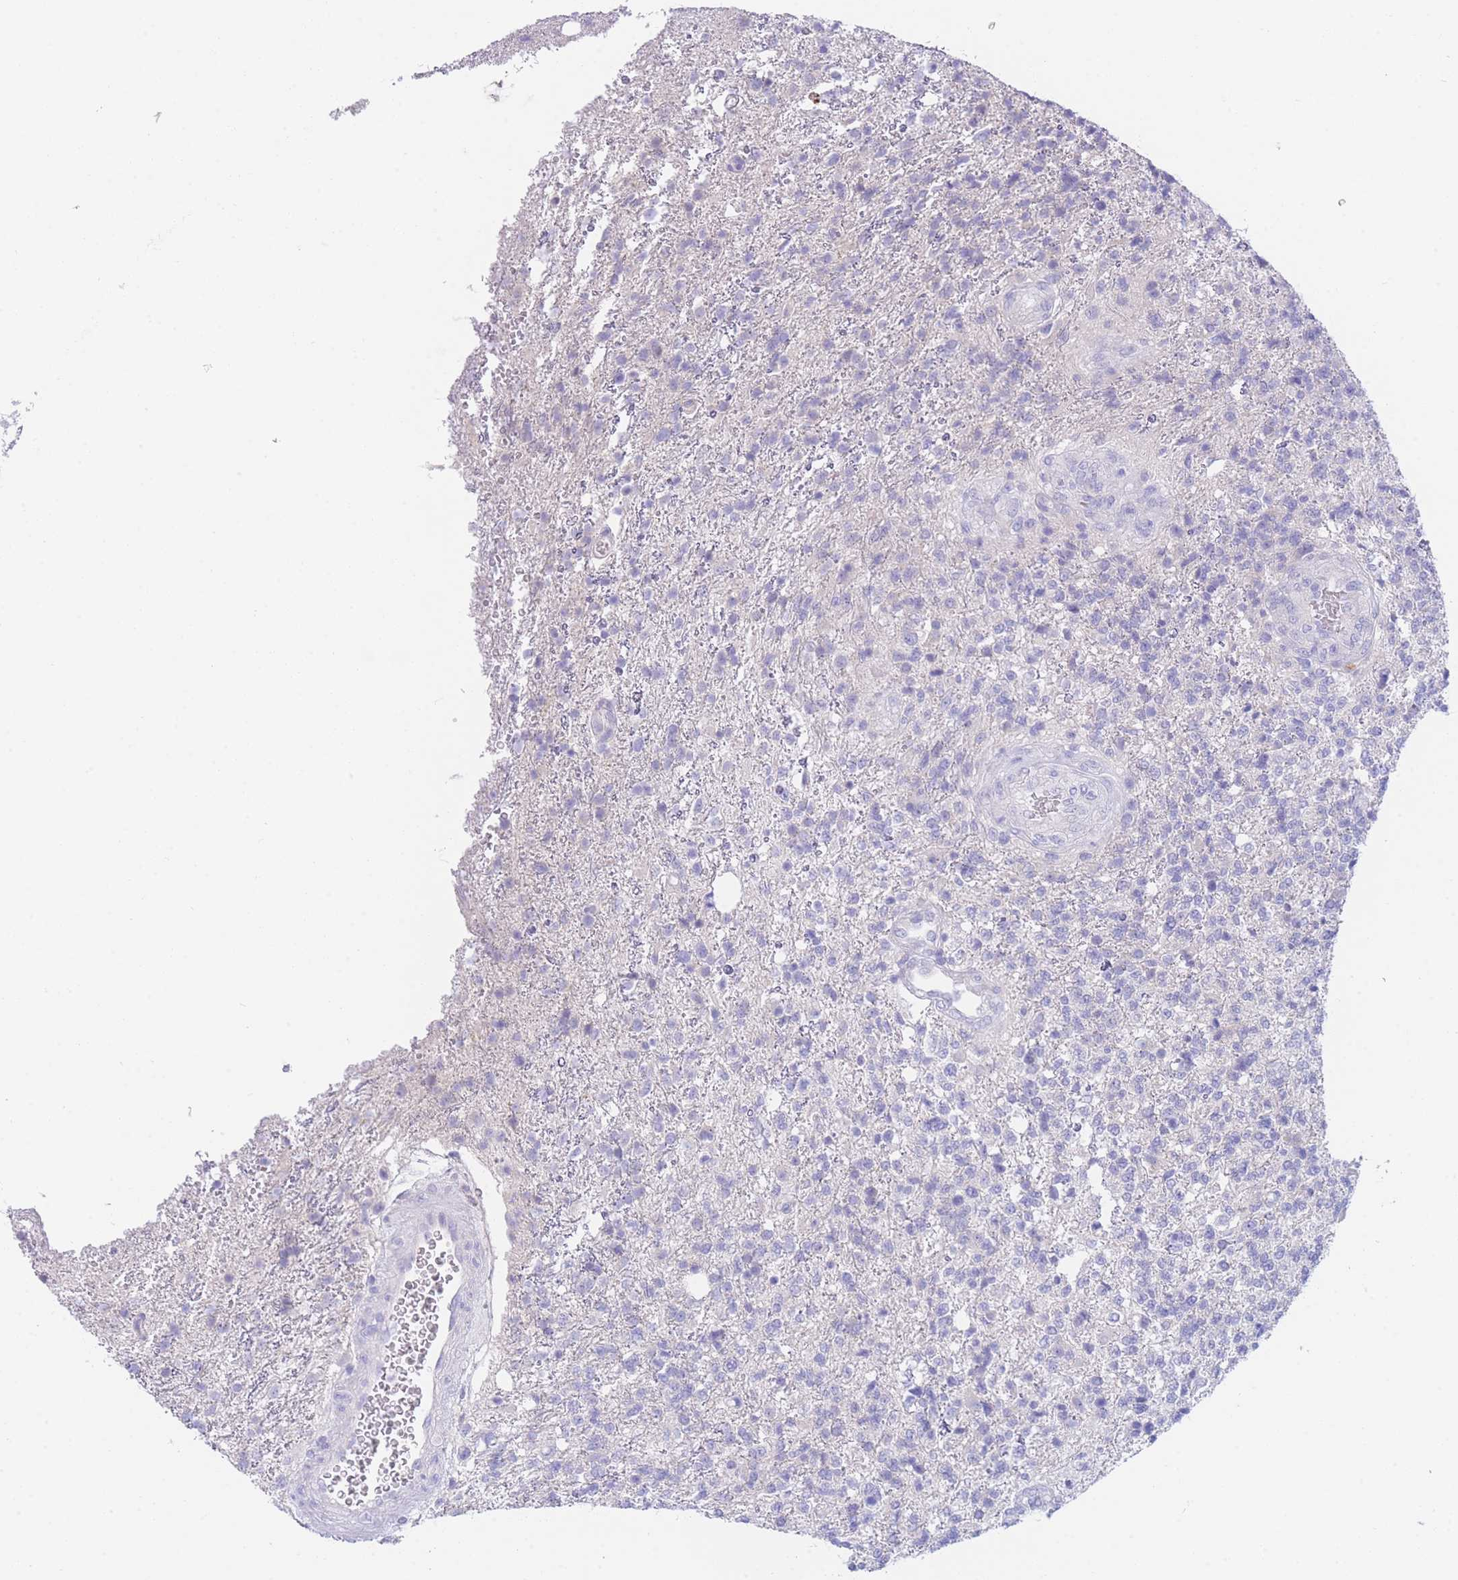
{"staining": {"intensity": "negative", "quantity": "none", "location": "none"}, "tissue": "glioma", "cell_type": "Tumor cells", "image_type": "cancer", "snomed": [{"axis": "morphology", "description": "Glioma, malignant, High grade"}, {"axis": "topography", "description": "Brain"}], "caption": "Human malignant glioma (high-grade) stained for a protein using immunohistochemistry shows no staining in tumor cells.", "gene": "PCDHB3", "patient": {"sex": "male", "age": 56}}